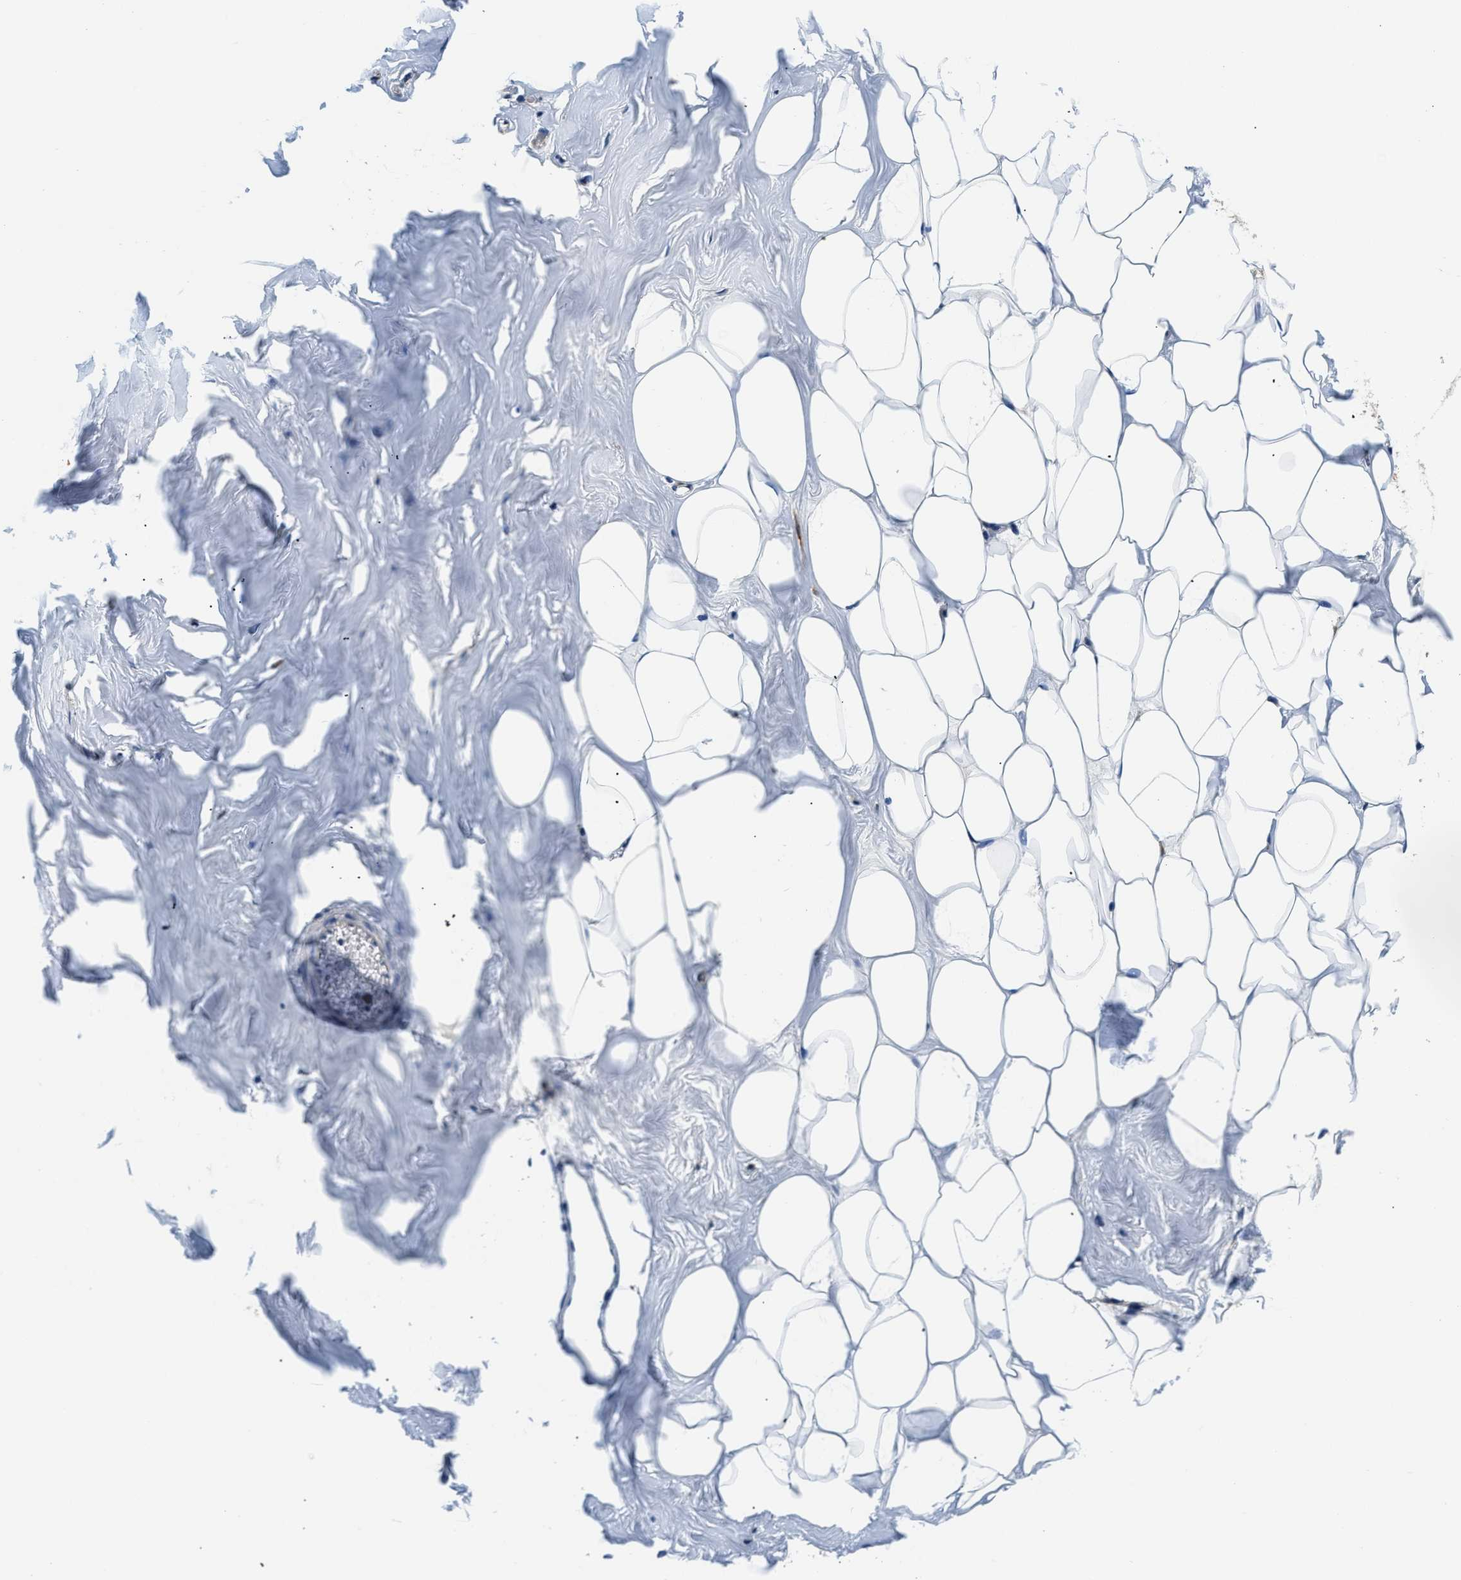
{"staining": {"intensity": "weak", "quantity": "25%-75%", "location": "cytoplasmic/membranous"}, "tissue": "adipose tissue", "cell_type": "Adipocytes", "image_type": "normal", "snomed": [{"axis": "morphology", "description": "Normal tissue, NOS"}, {"axis": "morphology", "description": "Fibrosis, NOS"}, {"axis": "topography", "description": "Breast"}, {"axis": "topography", "description": "Adipose tissue"}], "caption": "A histopathology image of human adipose tissue stained for a protein demonstrates weak cytoplasmic/membranous brown staining in adipocytes. Using DAB (brown) and hematoxylin (blue) stains, captured at high magnification using brightfield microscopy.", "gene": "PPP2R1B", "patient": {"sex": "female", "age": 39}}